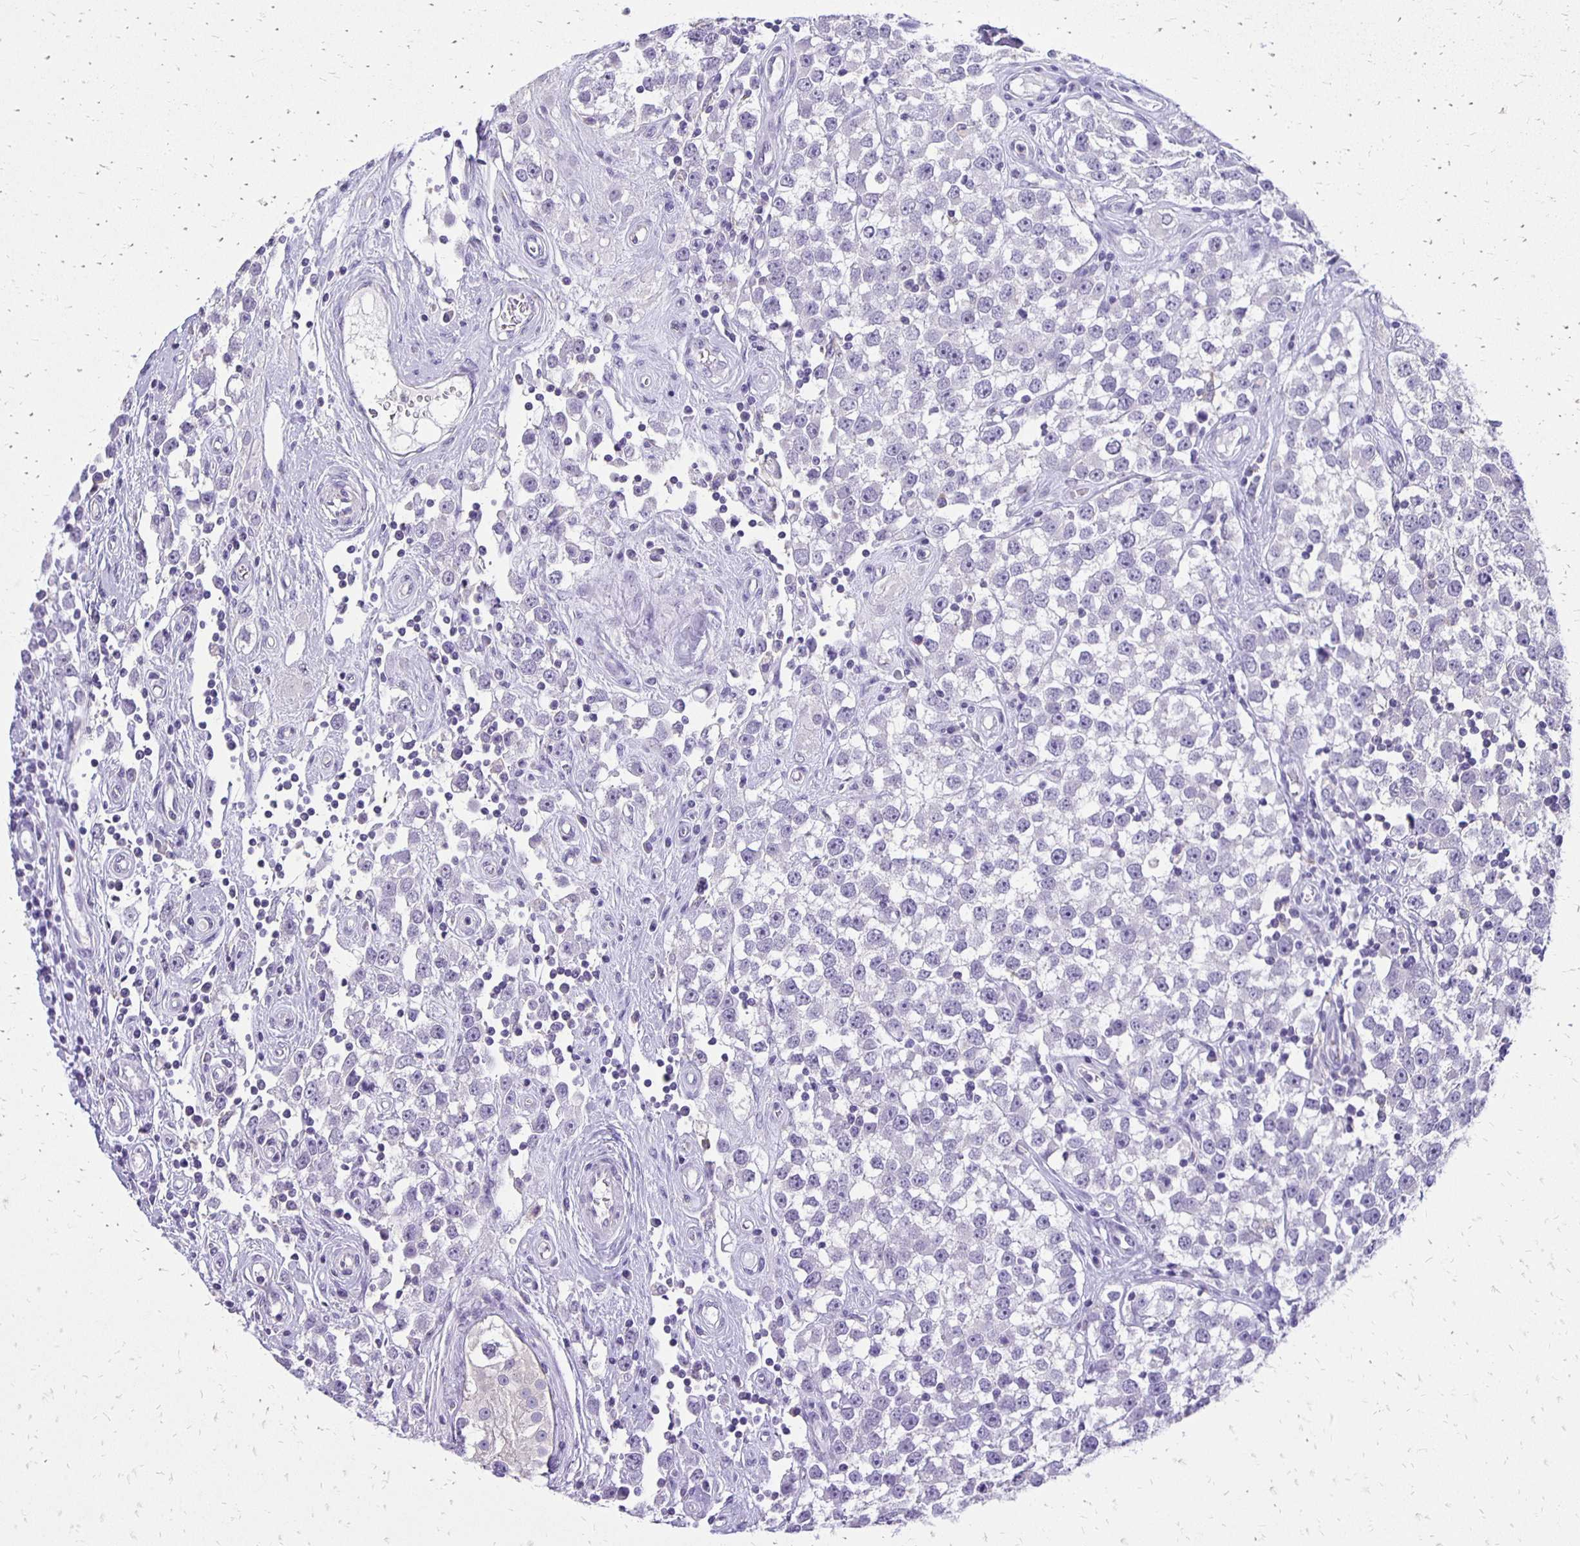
{"staining": {"intensity": "negative", "quantity": "none", "location": "none"}, "tissue": "testis cancer", "cell_type": "Tumor cells", "image_type": "cancer", "snomed": [{"axis": "morphology", "description": "Seminoma, NOS"}, {"axis": "topography", "description": "Testis"}], "caption": "A high-resolution histopathology image shows immunohistochemistry (IHC) staining of testis cancer (seminoma), which reveals no significant positivity in tumor cells.", "gene": "ANKRD45", "patient": {"sex": "male", "age": 34}}